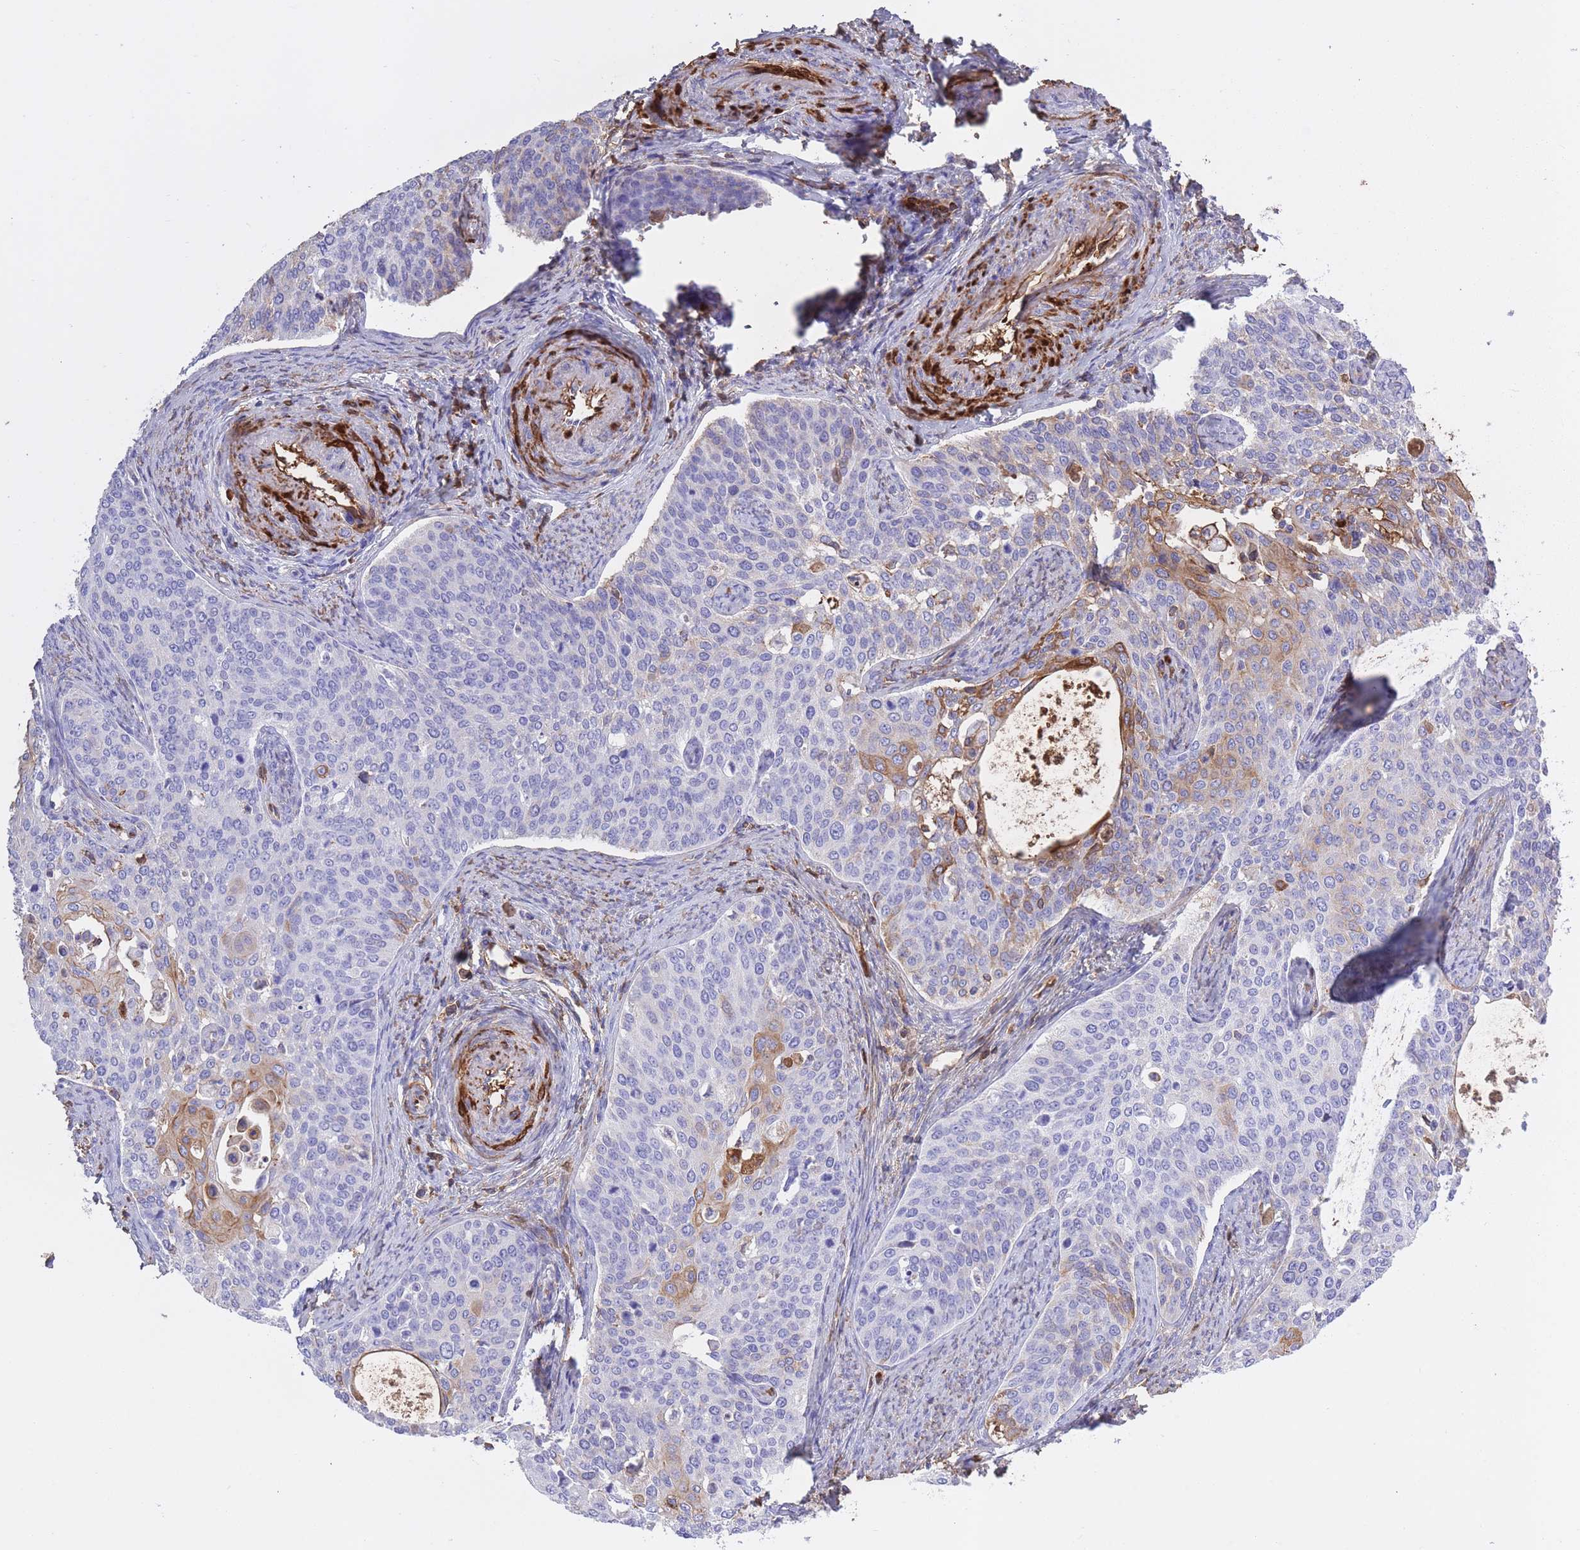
{"staining": {"intensity": "moderate", "quantity": "<25%", "location": "cytoplasmic/membranous"}, "tissue": "cervical cancer", "cell_type": "Tumor cells", "image_type": "cancer", "snomed": [{"axis": "morphology", "description": "Squamous cell carcinoma, NOS"}, {"axis": "topography", "description": "Cervix"}], "caption": "Cervical cancer tissue demonstrates moderate cytoplasmic/membranous staining in approximately <25% of tumor cells", "gene": "AP3S2", "patient": {"sex": "female", "age": 44}}